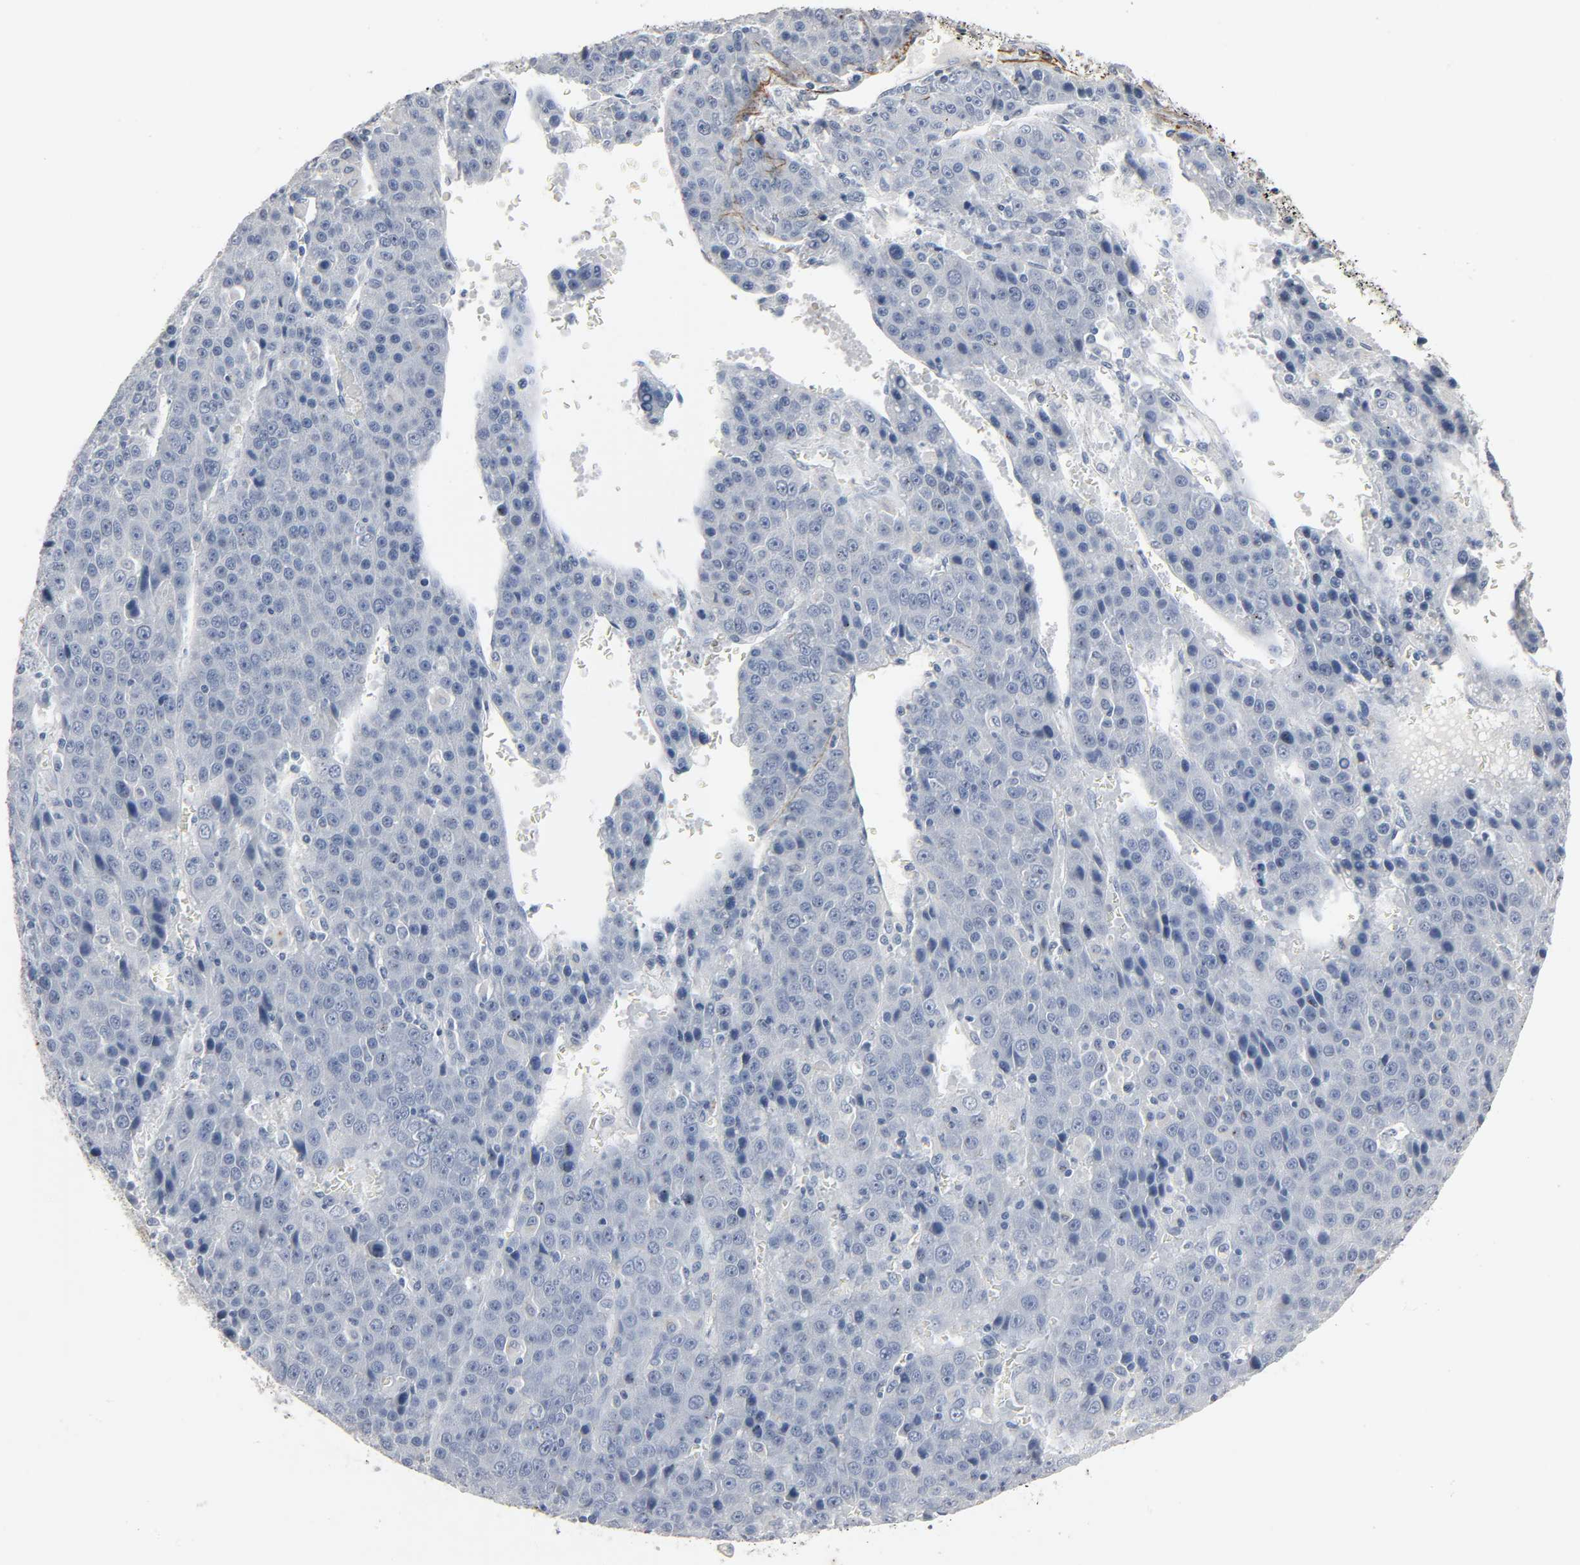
{"staining": {"intensity": "negative", "quantity": "none", "location": "none"}, "tissue": "liver cancer", "cell_type": "Tumor cells", "image_type": "cancer", "snomed": [{"axis": "morphology", "description": "Carcinoma, Hepatocellular, NOS"}, {"axis": "topography", "description": "Liver"}], "caption": "Human liver cancer stained for a protein using IHC demonstrates no positivity in tumor cells.", "gene": "FBLN5", "patient": {"sex": "female", "age": 53}}